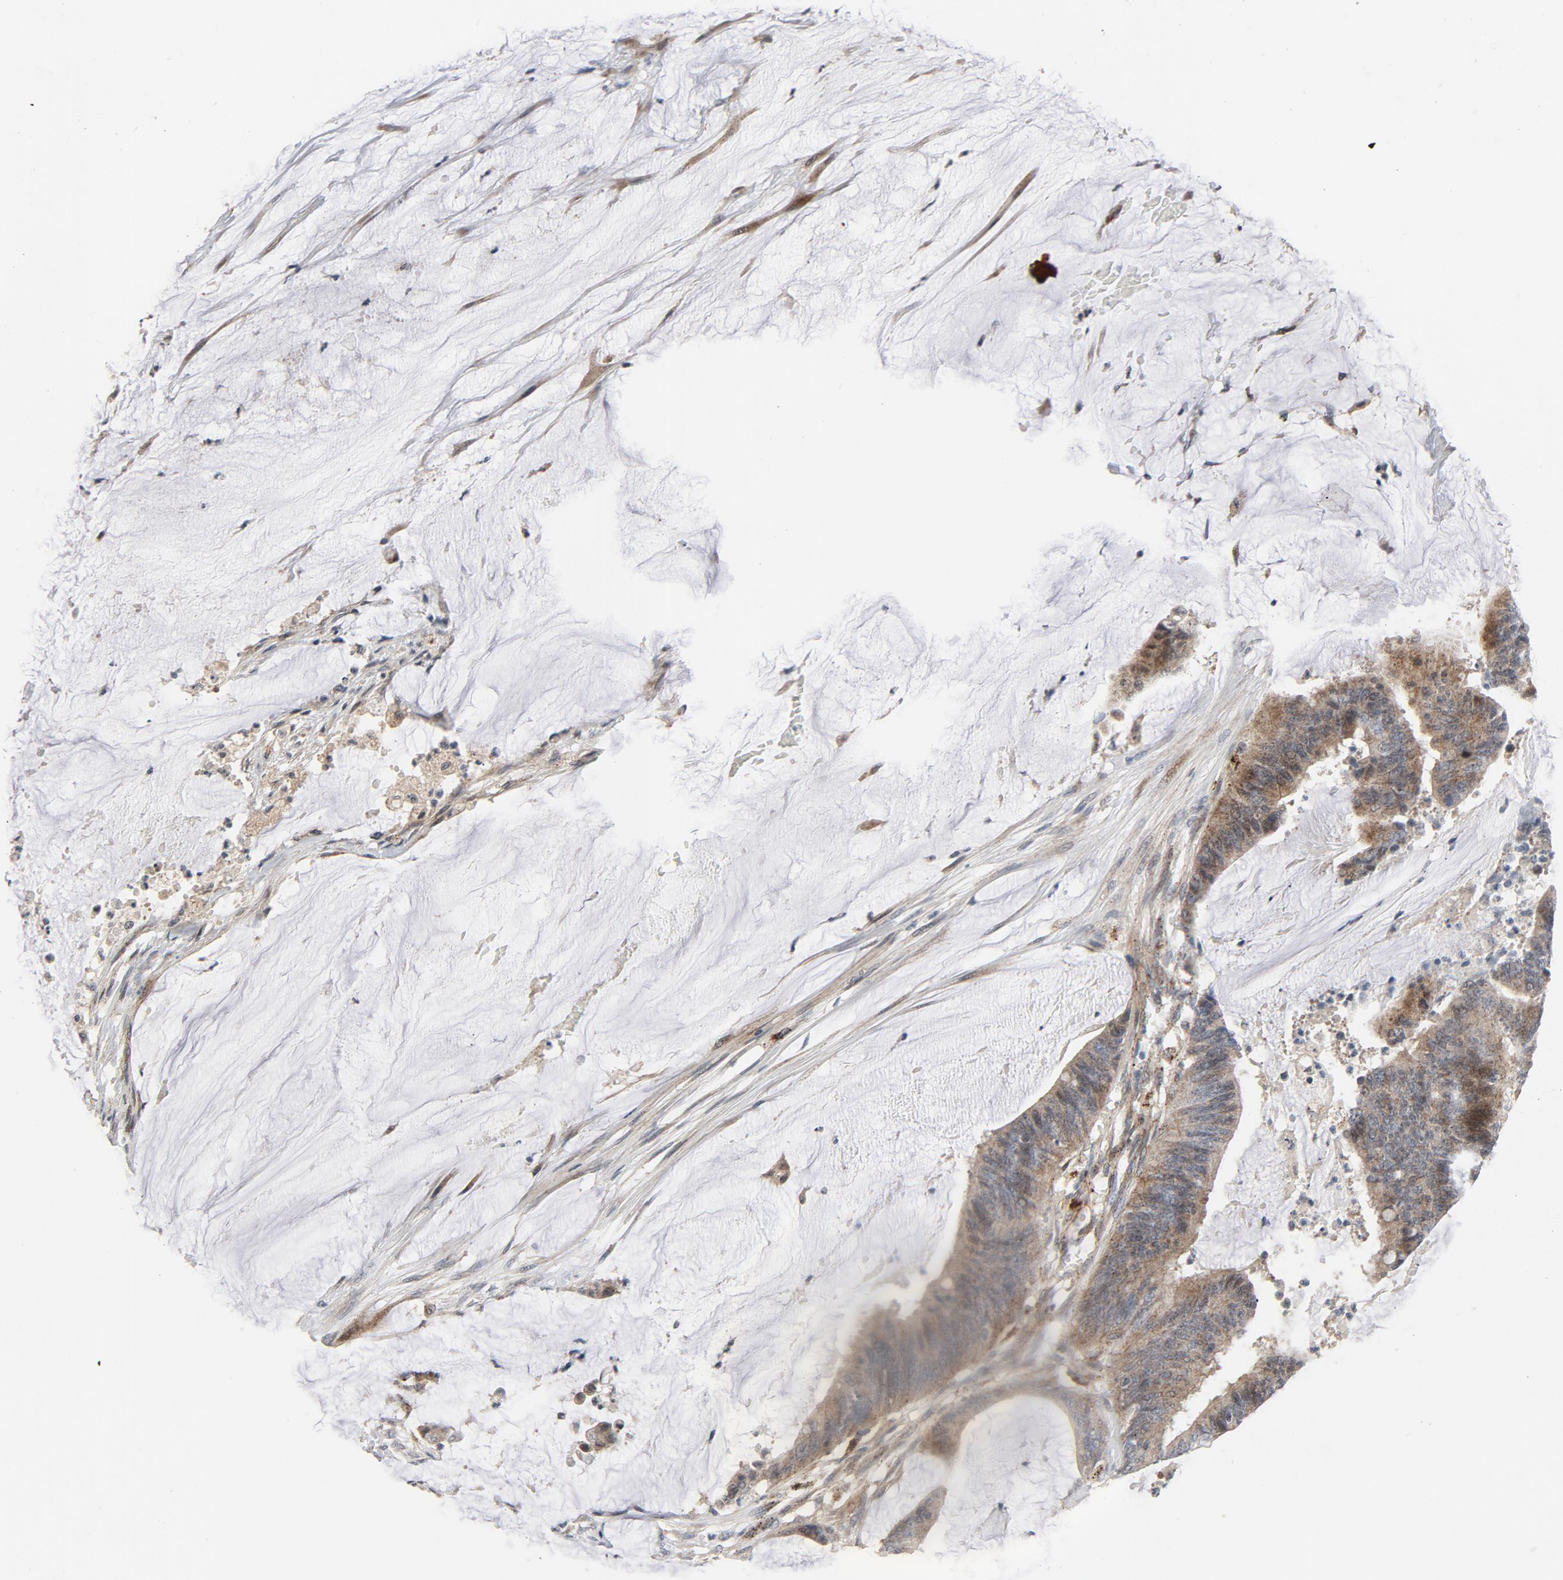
{"staining": {"intensity": "moderate", "quantity": ">75%", "location": "cytoplasmic/membranous"}, "tissue": "colorectal cancer", "cell_type": "Tumor cells", "image_type": "cancer", "snomed": [{"axis": "morphology", "description": "Adenocarcinoma, NOS"}, {"axis": "topography", "description": "Rectum"}], "caption": "A brown stain highlights moderate cytoplasmic/membranous expression of a protein in colorectal cancer (adenocarcinoma) tumor cells. Nuclei are stained in blue.", "gene": "AKT2", "patient": {"sex": "female", "age": 66}}